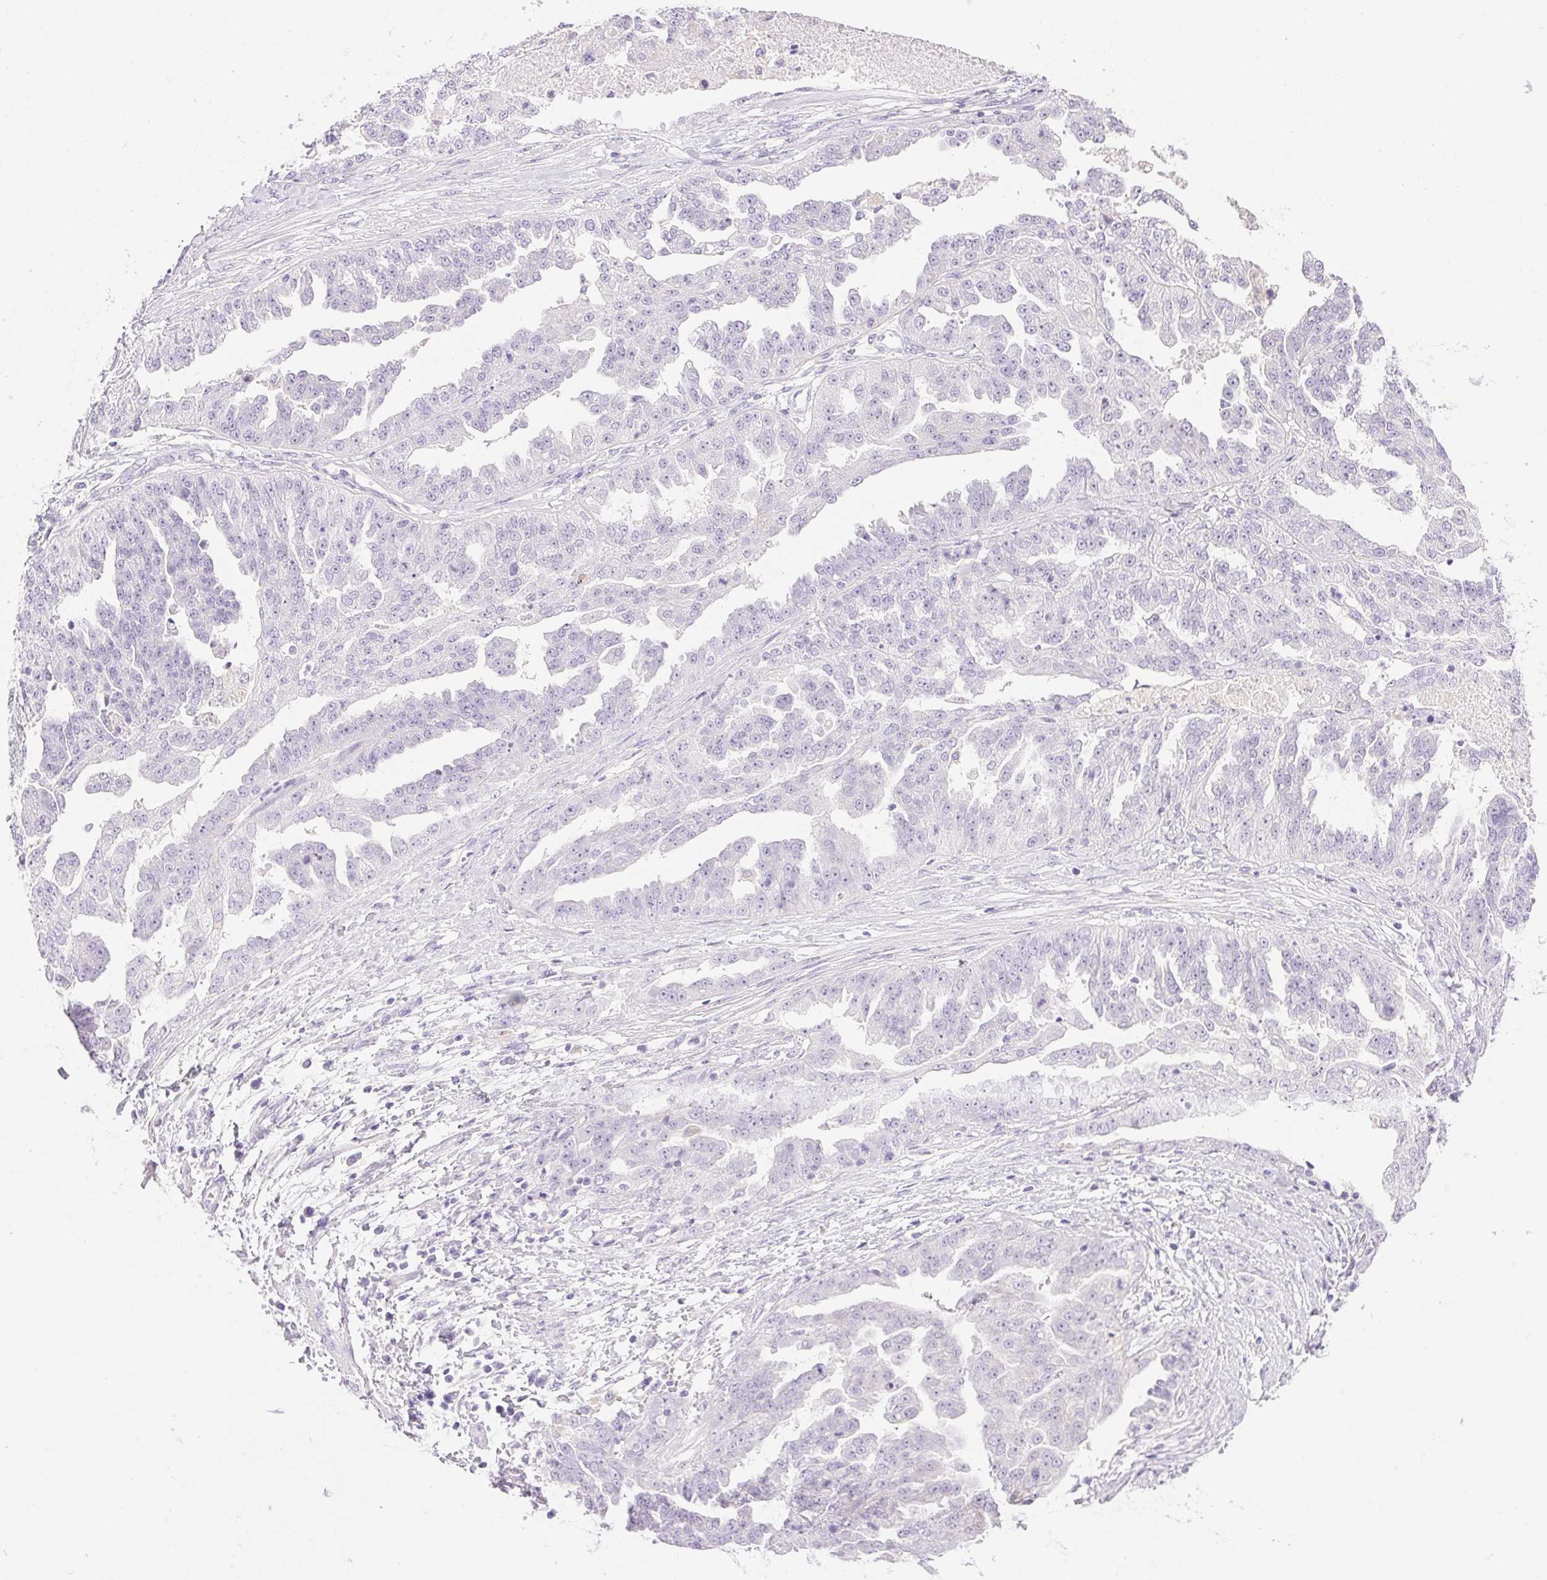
{"staining": {"intensity": "negative", "quantity": "none", "location": "none"}, "tissue": "ovarian cancer", "cell_type": "Tumor cells", "image_type": "cancer", "snomed": [{"axis": "morphology", "description": "Cystadenocarcinoma, serous, NOS"}, {"axis": "topography", "description": "Ovary"}], "caption": "The micrograph reveals no staining of tumor cells in ovarian cancer (serous cystadenocarcinoma).", "gene": "ATP6V1G3", "patient": {"sex": "female", "age": 58}}